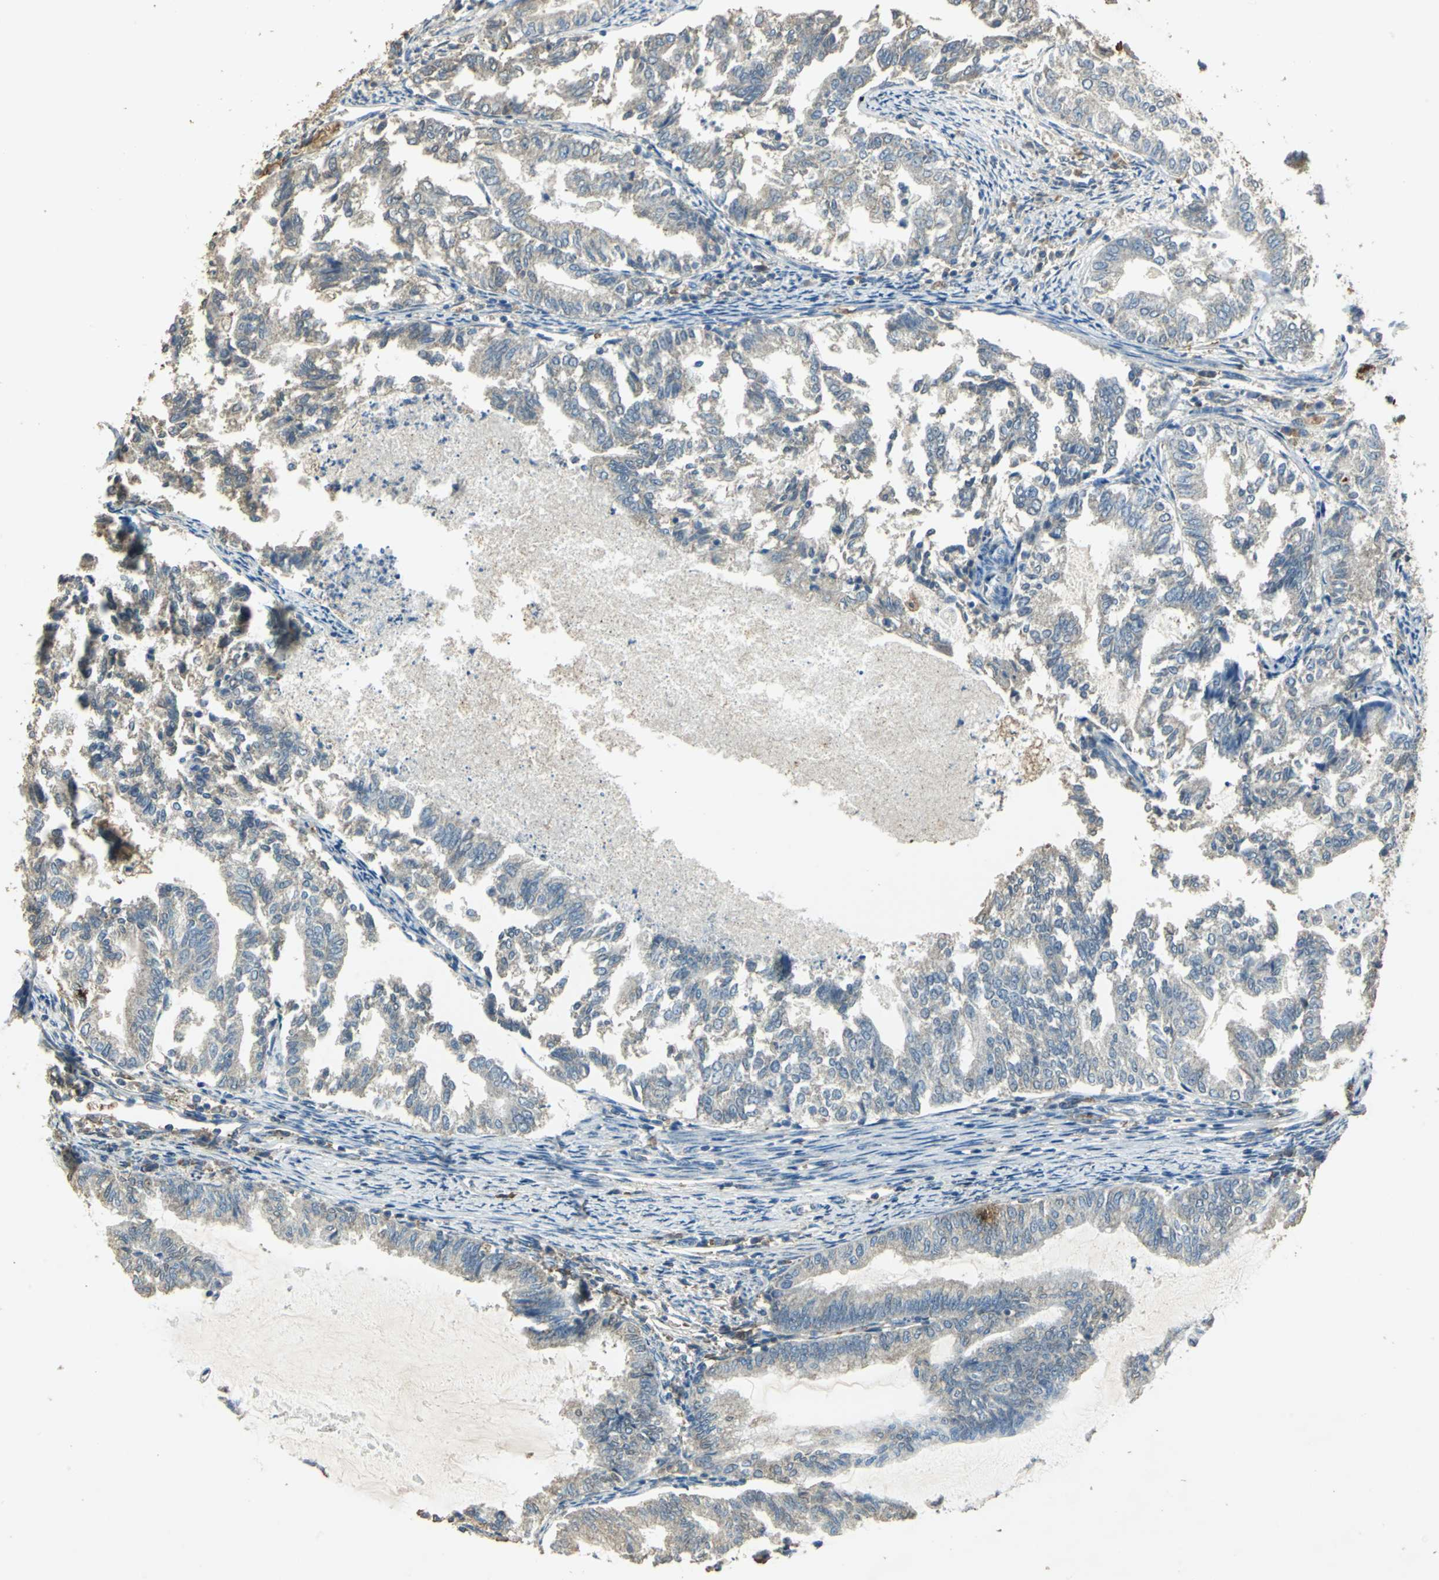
{"staining": {"intensity": "weak", "quantity": "25%-75%", "location": "cytoplasmic/membranous"}, "tissue": "endometrial cancer", "cell_type": "Tumor cells", "image_type": "cancer", "snomed": [{"axis": "morphology", "description": "Adenocarcinoma, NOS"}, {"axis": "topography", "description": "Endometrium"}], "caption": "Adenocarcinoma (endometrial) was stained to show a protein in brown. There is low levels of weak cytoplasmic/membranous expression in about 25%-75% of tumor cells.", "gene": "TRAPPC2", "patient": {"sex": "female", "age": 79}}